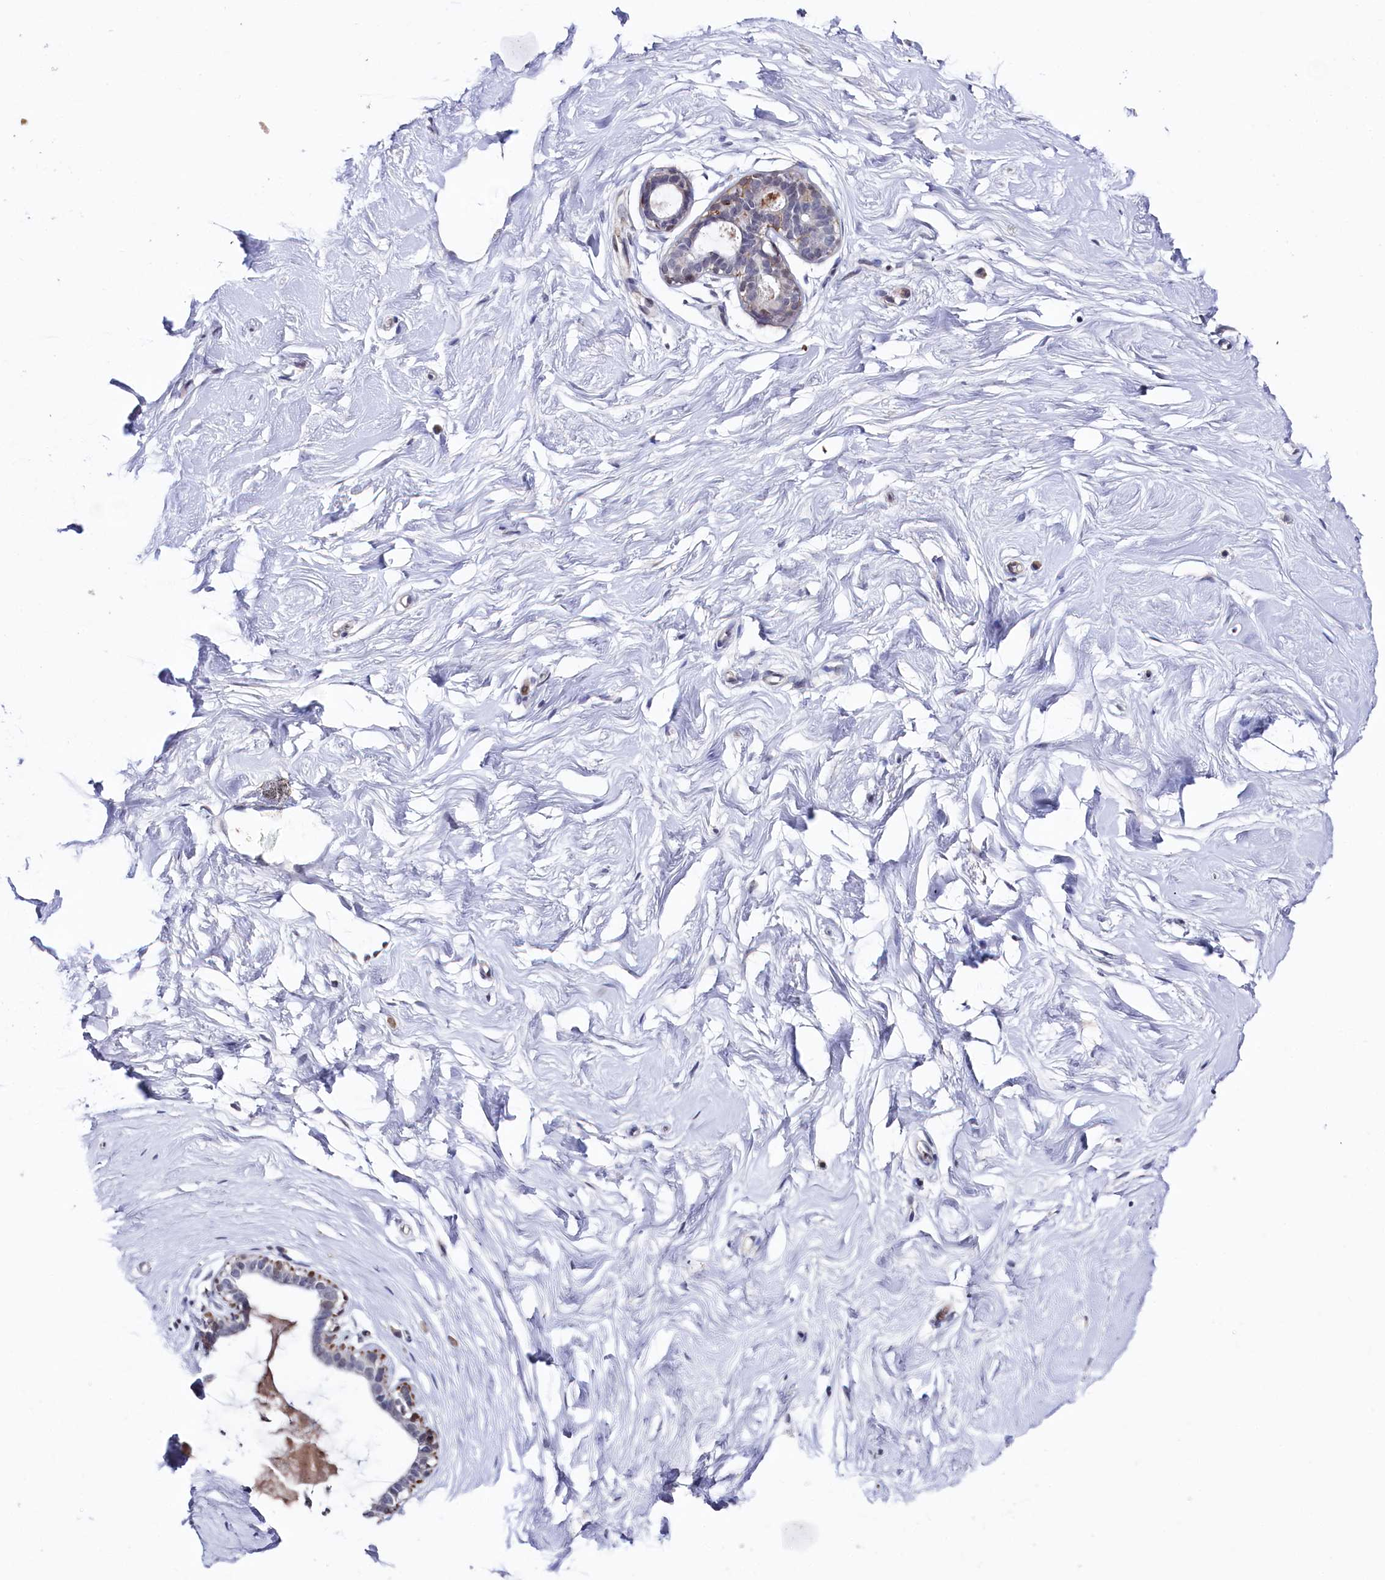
{"staining": {"intensity": "negative", "quantity": "none", "location": "none"}, "tissue": "breast", "cell_type": "Adipocytes", "image_type": "normal", "snomed": [{"axis": "morphology", "description": "Normal tissue, NOS"}, {"axis": "morphology", "description": "Adenoma, NOS"}, {"axis": "topography", "description": "Breast"}], "caption": "Immunohistochemistry (IHC) photomicrograph of benign breast: human breast stained with DAB (3,3'-diaminobenzidine) displays no significant protein positivity in adipocytes.", "gene": "TIGD4", "patient": {"sex": "female", "age": 23}}